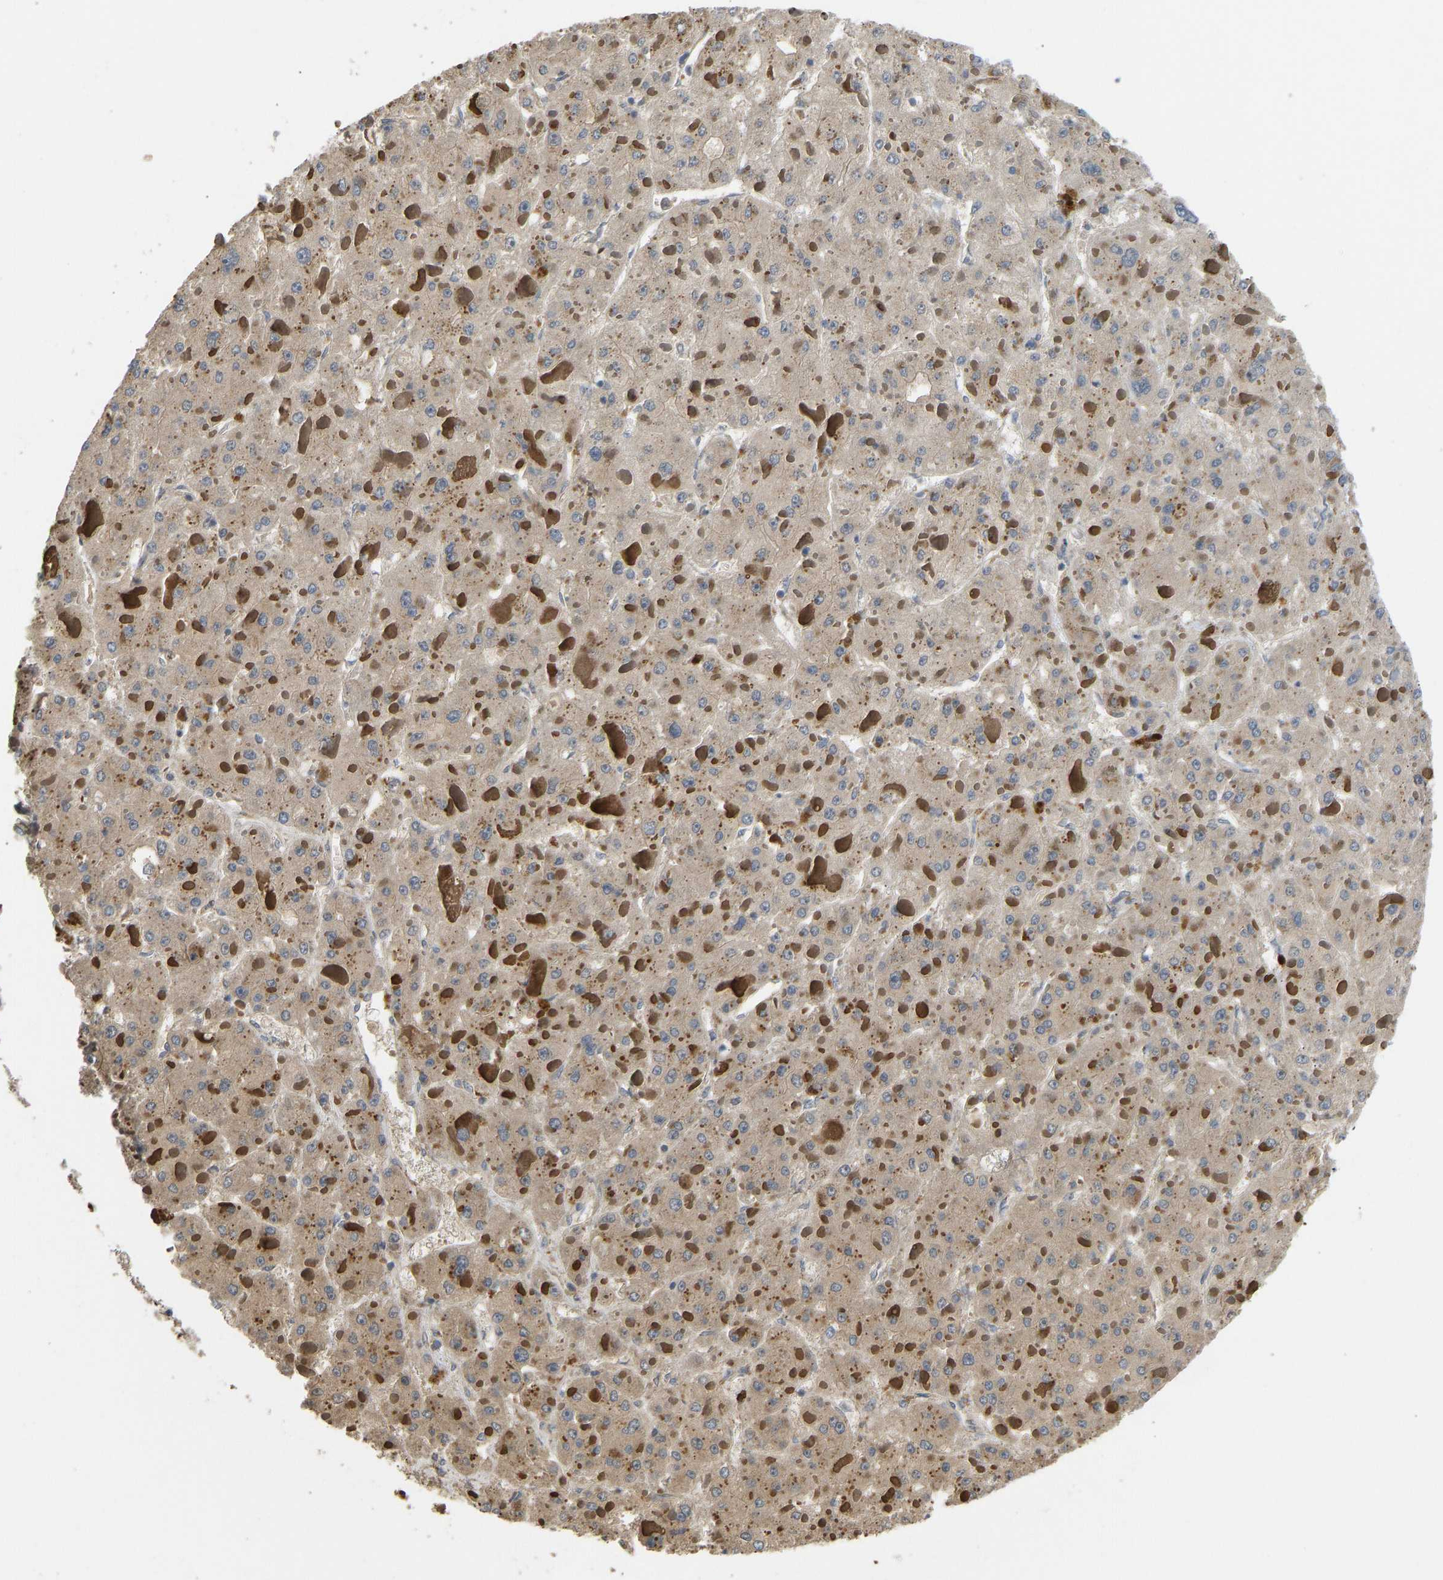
{"staining": {"intensity": "weak", "quantity": ">75%", "location": "cytoplasmic/membranous"}, "tissue": "liver cancer", "cell_type": "Tumor cells", "image_type": "cancer", "snomed": [{"axis": "morphology", "description": "Carcinoma, Hepatocellular, NOS"}, {"axis": "topography", "description": "Liver"}], "caption": "This histopathology image shows immunohistochemistry staining of human hepatocellular carcinoma (liver), with low weak cytoplasmic/membranous expression in about >75% of tumor cells.", "gene": "VCPKMT", "patient": {"sex": "female", "age": 73}}